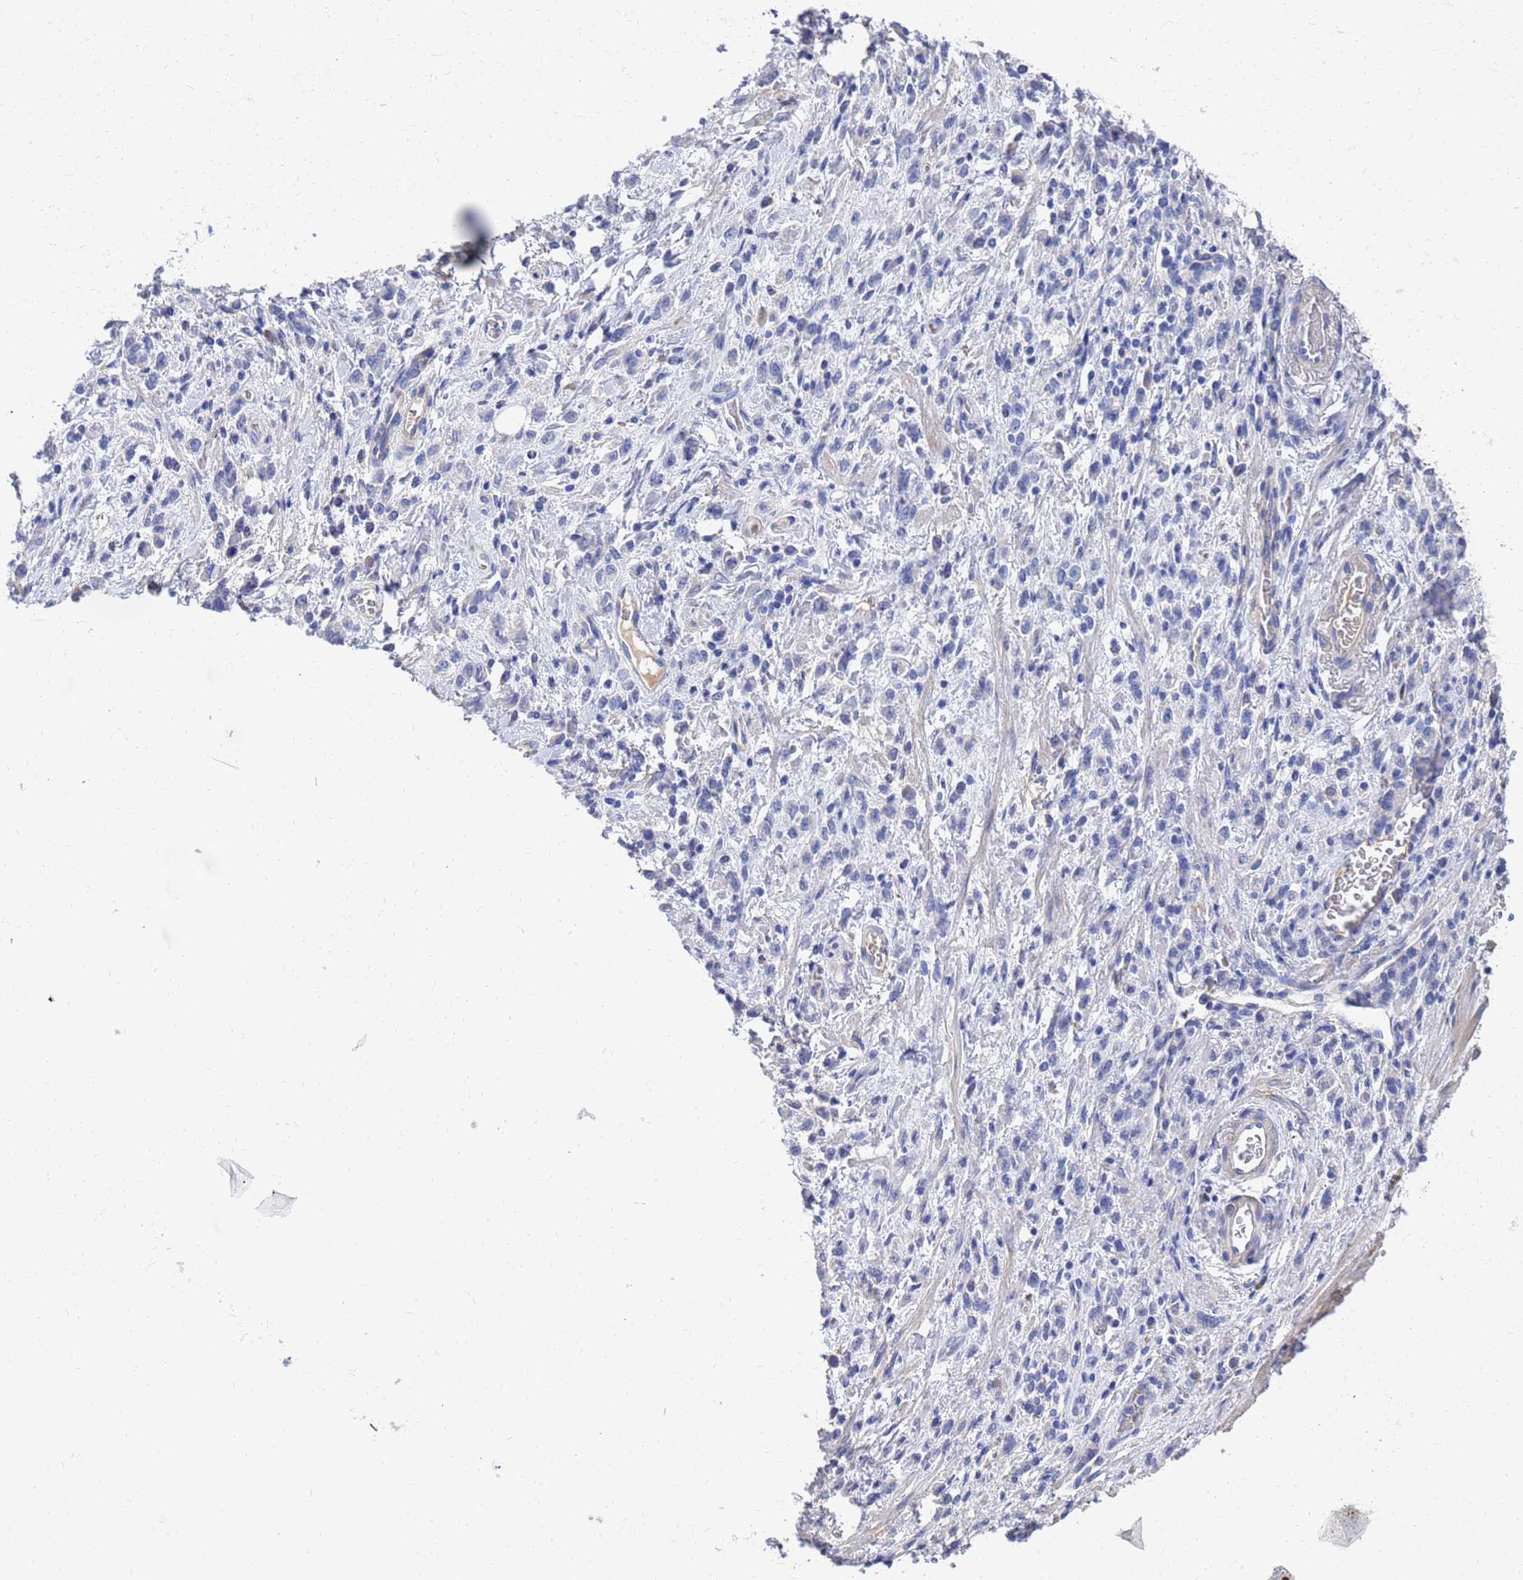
{"staining": {"intensity": "negative", "quantity": "none", "location": "none"}, "tissue": "stomach cancer", "cell_type": "Tumor cells", "image_type": "cancer", "snomed": [{"axis": "morphology", "description": "Adenocarcinoma, NOS"}, {"axis": "topography", "description": "Stomach"}], "caption": "High power microscopy micrograph of an immunohistochemistry (IHC) image of stomach adenocarcinoma, revealing no significant staining in tumor cells.", "gene": "LBX2", "patient": {"sex": "male", "age": 77}}